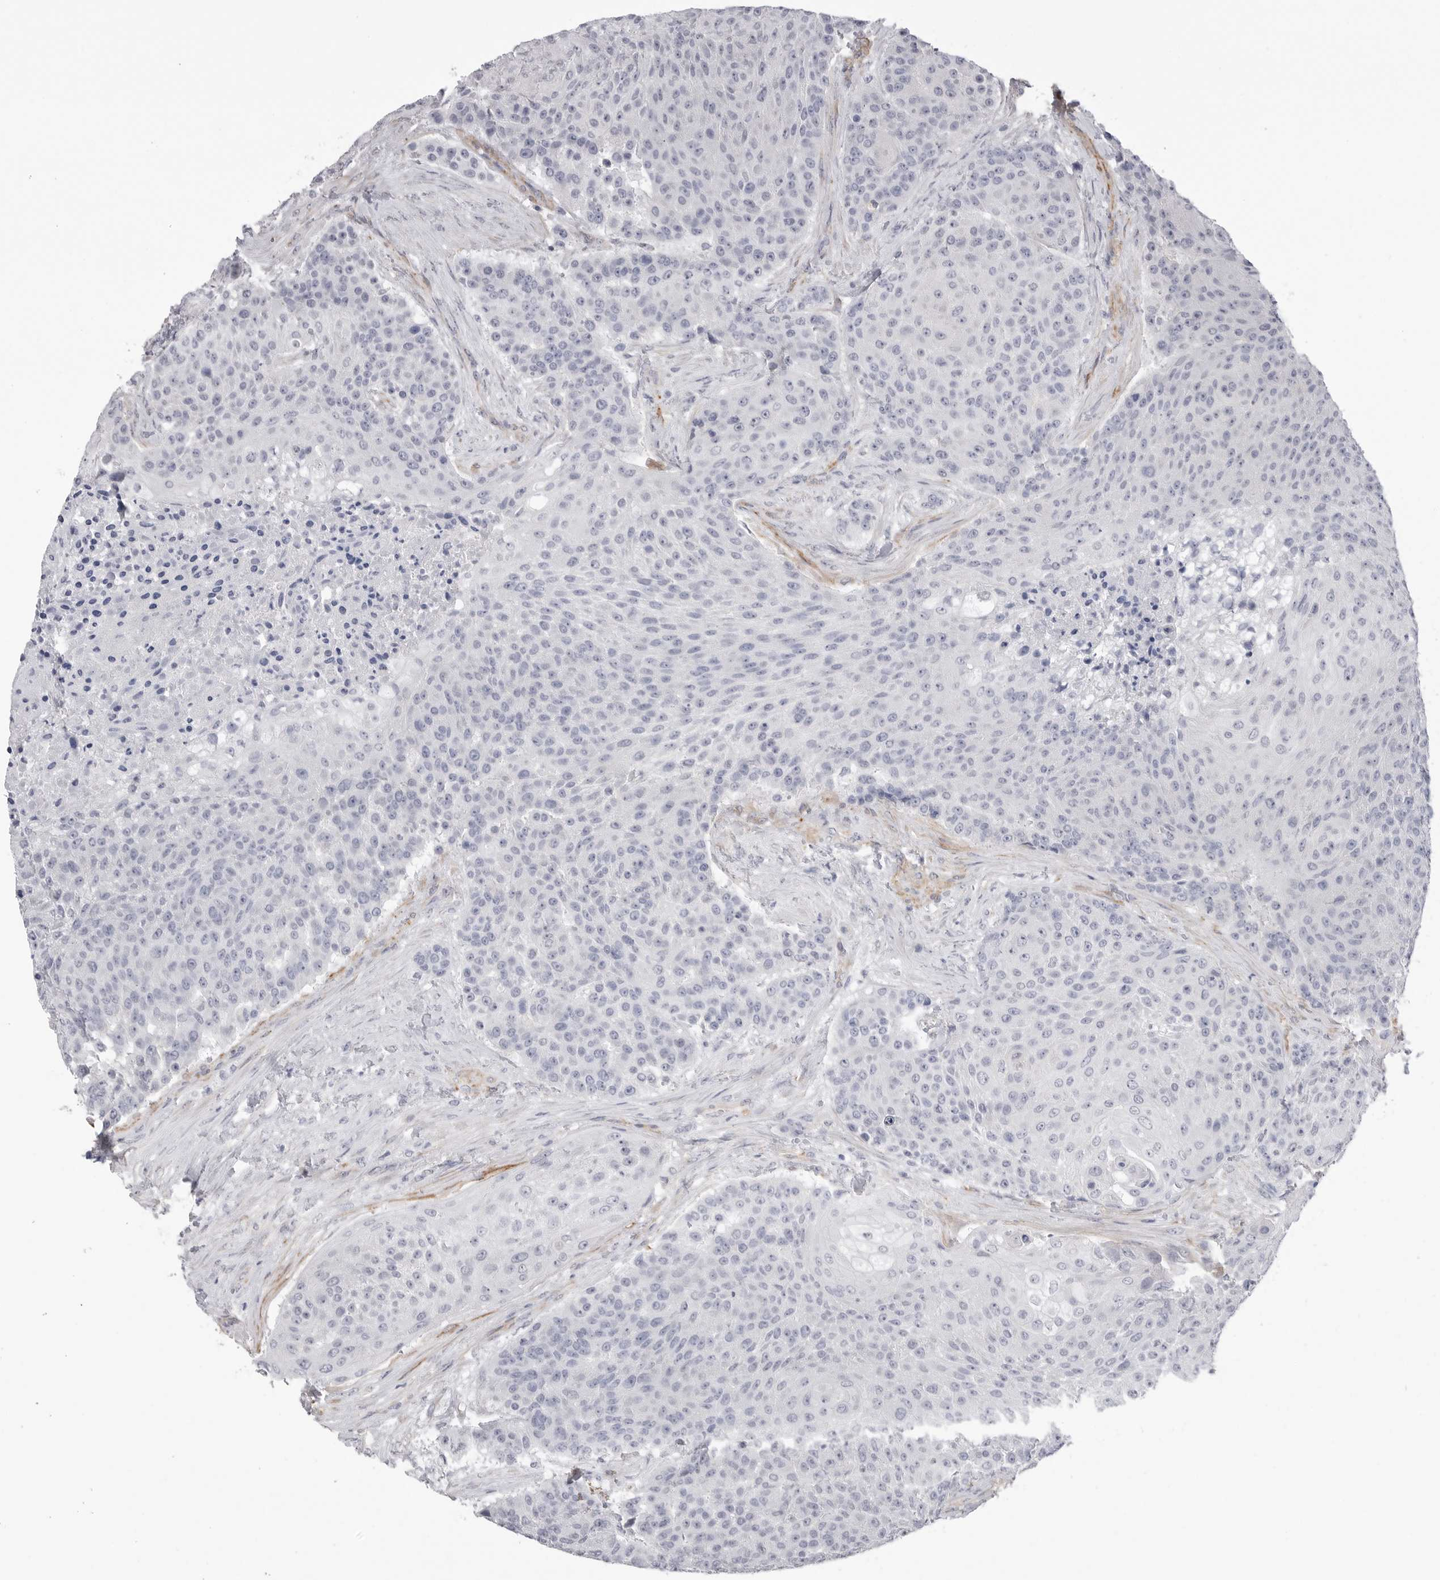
{"staining": {"intensity": "negative", "quantity": "none", "location": "none"}, "tissue": "urothelial cancer", "cell_type": "Tumor cells", "image_type": "cancer", "snomed": [{"axis": "morphology", "description": "Urothelial carcinoma, High grade"}, {"axis": "topography", "description": "Urinary bladder"}], "caption": "Immunohistochemistry (IHC) histopathology image of neoplastic tissue: human urothelial carcinoma (high-grade) stained with DAB (3,3'-diaminobenzidine) displays no significant protein positivity in tumor cells. (Immunohistochemistry, brightfield microscopy, high magnification).", "gene": "AKAP12", "patient": {"sex": "female", "age": 63}}